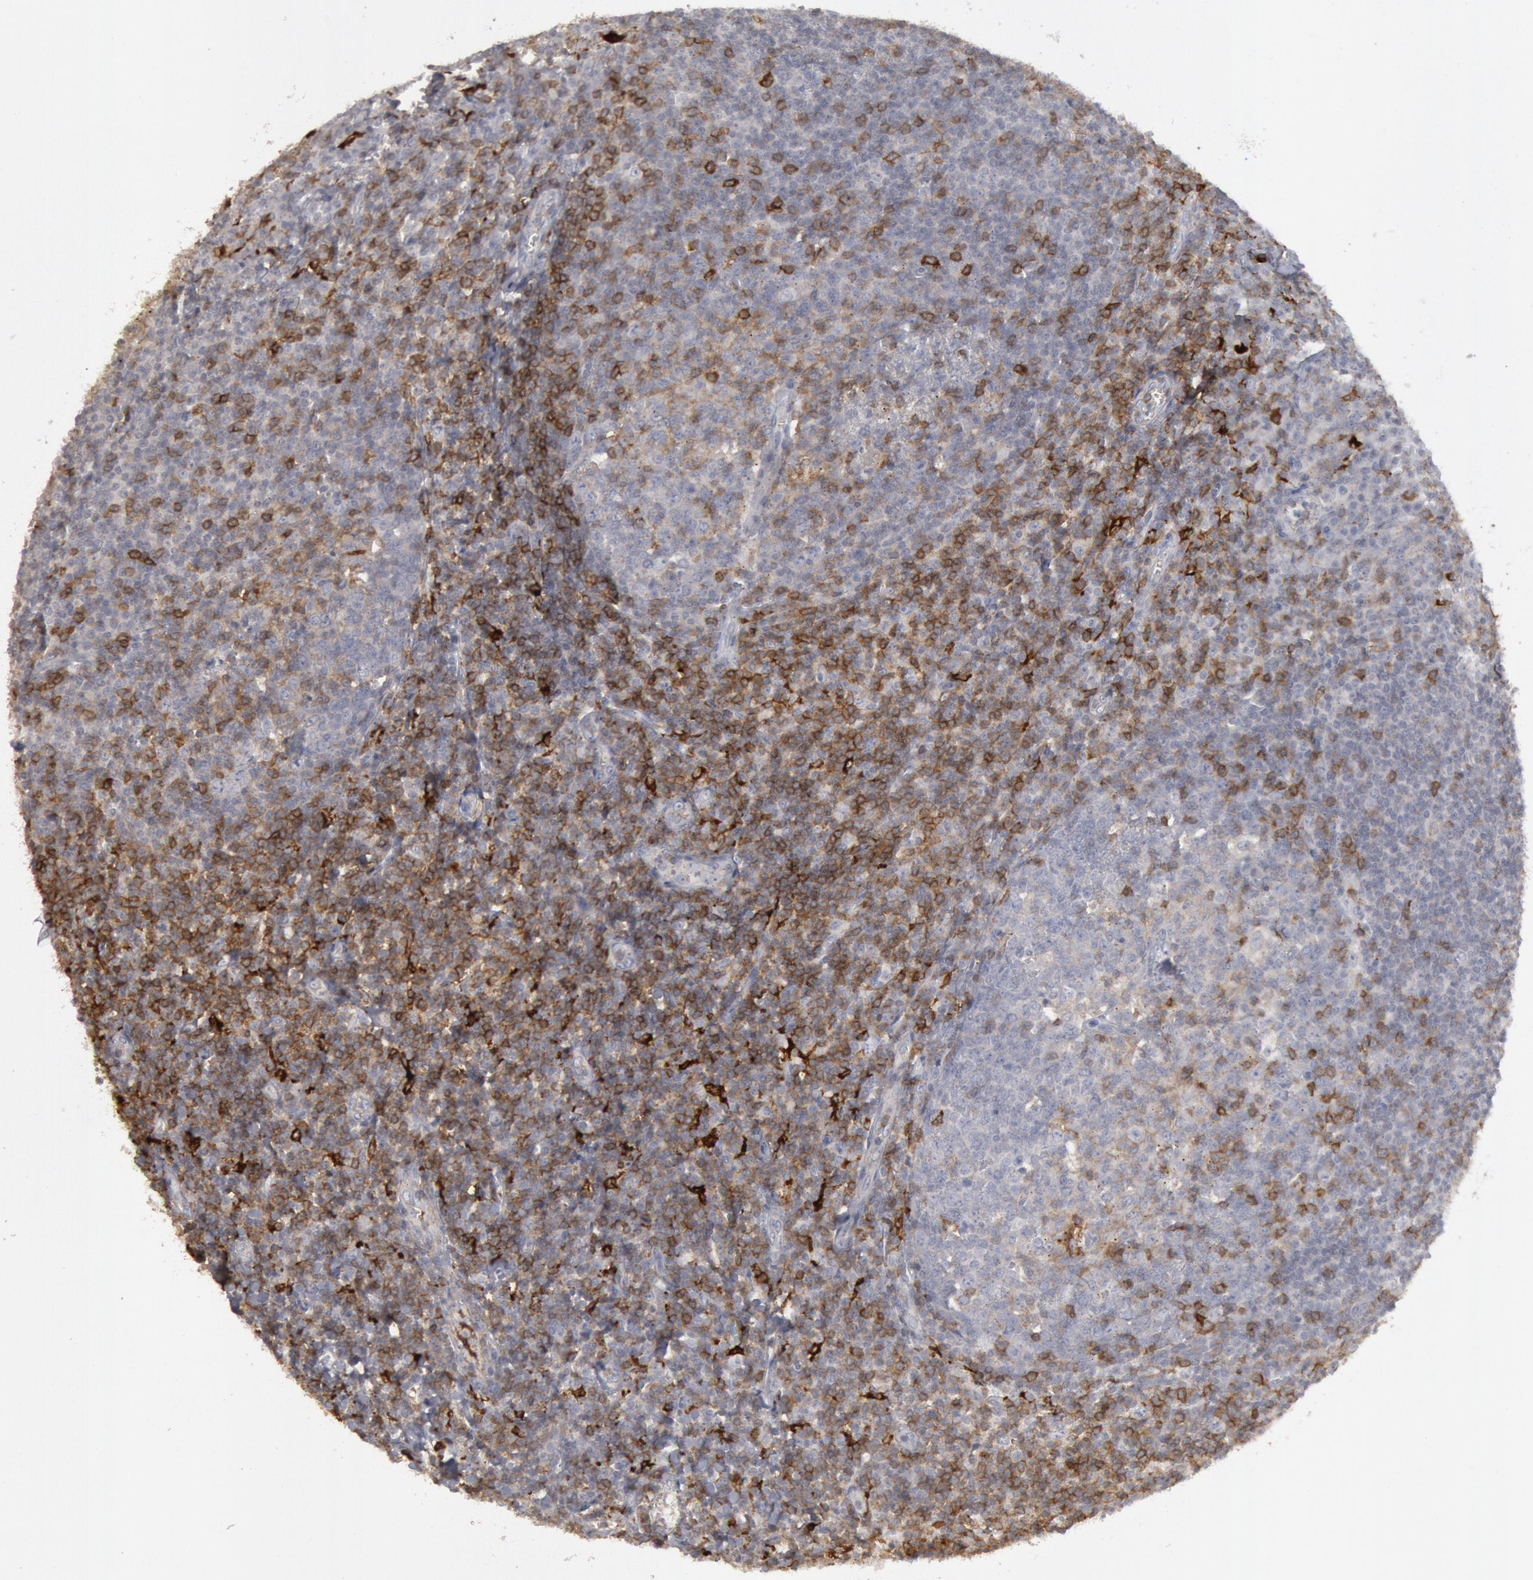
{"staining": {"intensity": "negative", "quantity": "none", "location": "none"}, "tissue": "tonsil", "cell_type": "Germinal center cells", "image_type": "normal", "snomed": [{"axis": "morphology", "description": "Normal tissue, NOS"}, {"axis": "topography", "description": "Tonsil"}], "caption": "Germinal center cells show no significant positivity in unremarkable tonsil.", "gene": "C1QC", "patient": {"sex": "male", "age": 31}}